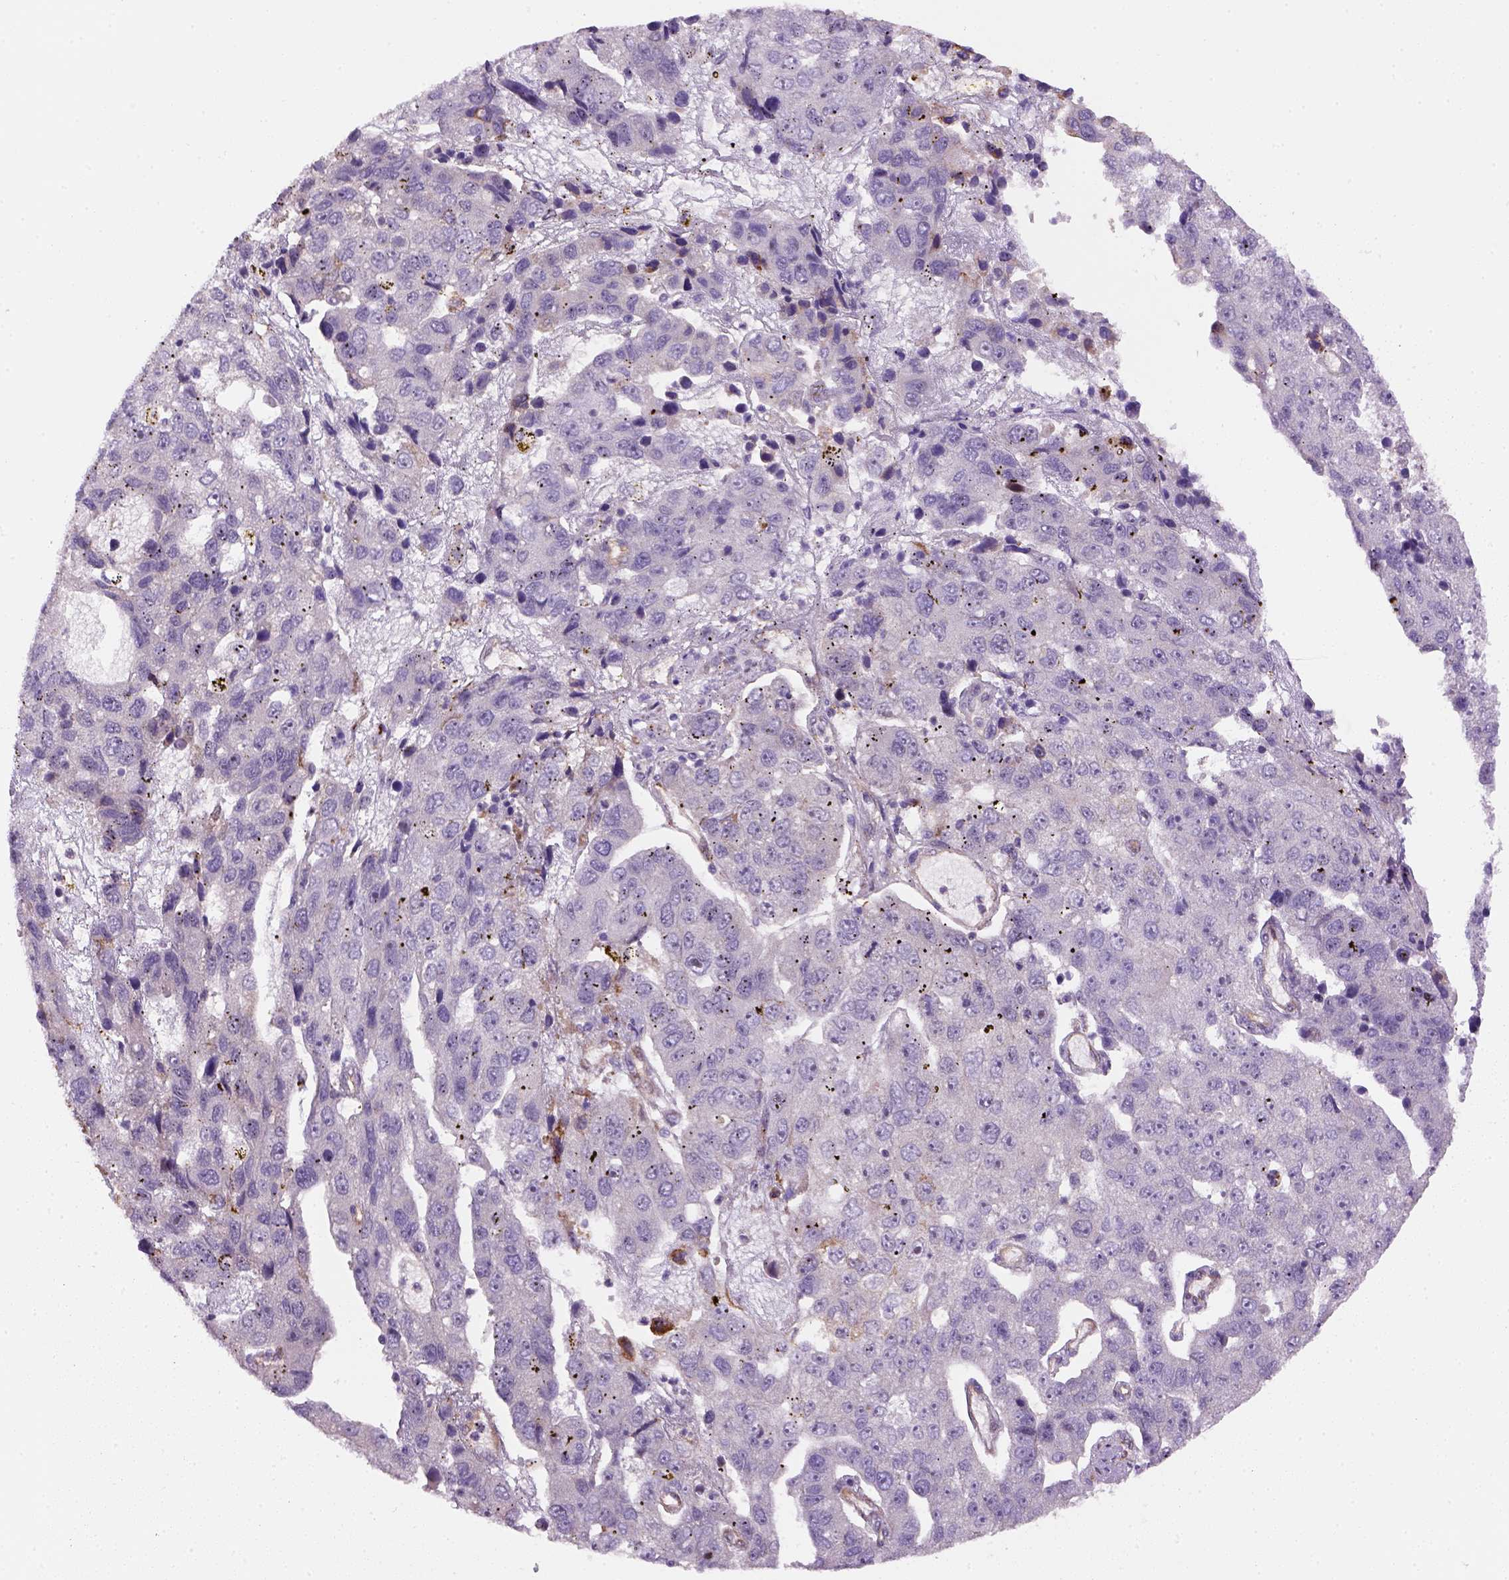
{"staining": {"intensity": "weak", "quantity": ">75%", "location": "cytoplasmic/membranous"}, "tissue": "pancreatic cancer", "cell_type": "Tumor cells", "image_type": "cancer", "snomed": [{"axis": "morphology", "description": "Adenocarcinoma, NOS"}, {"axis": "topography", "description": "Pancreas"}], "caption": "Pancreatic cancer stained with DAB immunohistochemistry (IHC) displays low levels of weak cytoplasmic/membranous positivity in about >75% of tumor cells.", "gene": "VSTM5", "patient": {"sex": "female", "age": 61}}